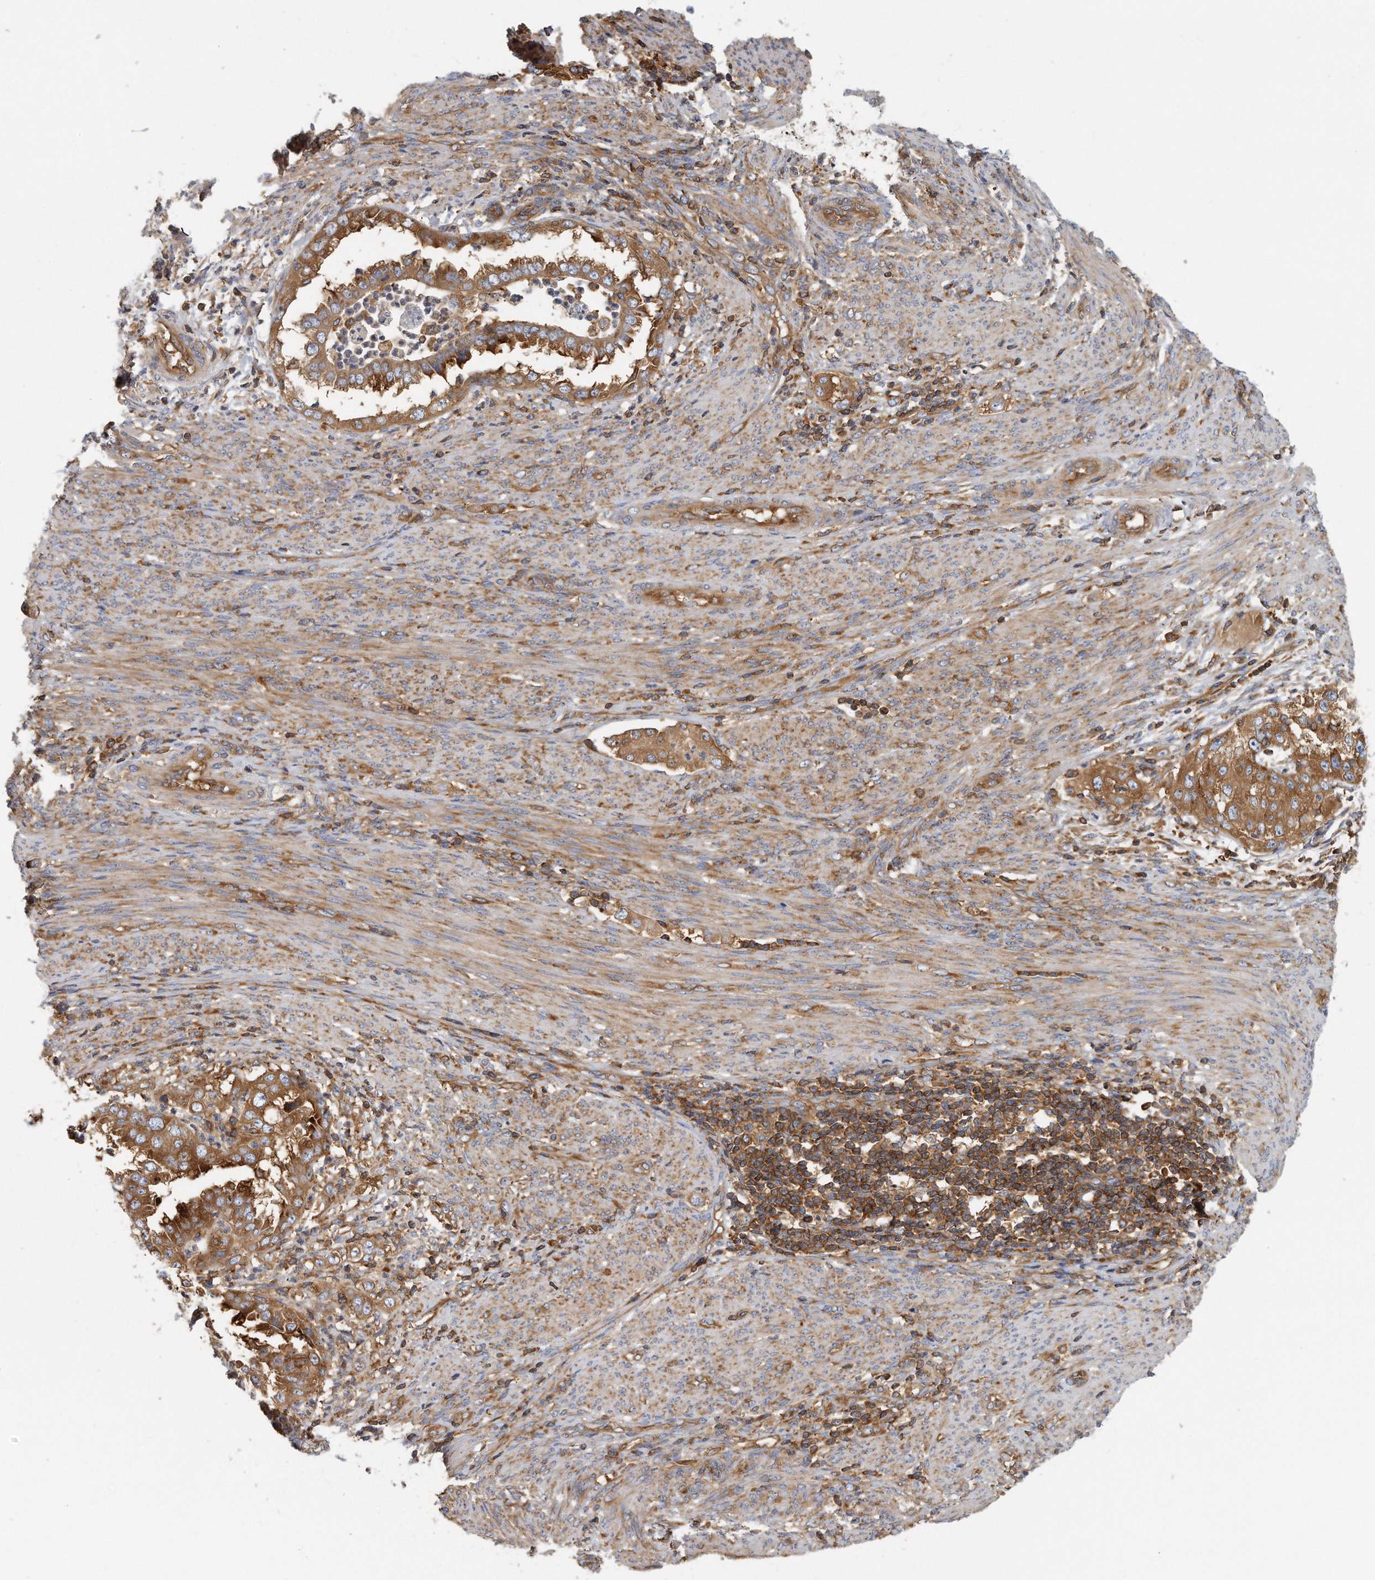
{"staining": {"intensity": "moderate", "quantity": ">75%", "location": "cytoplasmic/membranous"}, "tissue": "endometrial cancer", "cell_type": "Tumor cells", "image_type": "cancer", "snomed": [{"axis": "morphology", "description": "Adenocarcinoma, NOS"}, {"axis": "topography", "description": "Endometrium"}], "caption": "Adenocarcinoma (endometrial) stained with DAB IHC shows medium levels of moderate cytoplasmic/membranous expression in approximately >75% of tumor cells.", "gene": "EIF3I", "patient": {"sex": "female", "age": 85}}